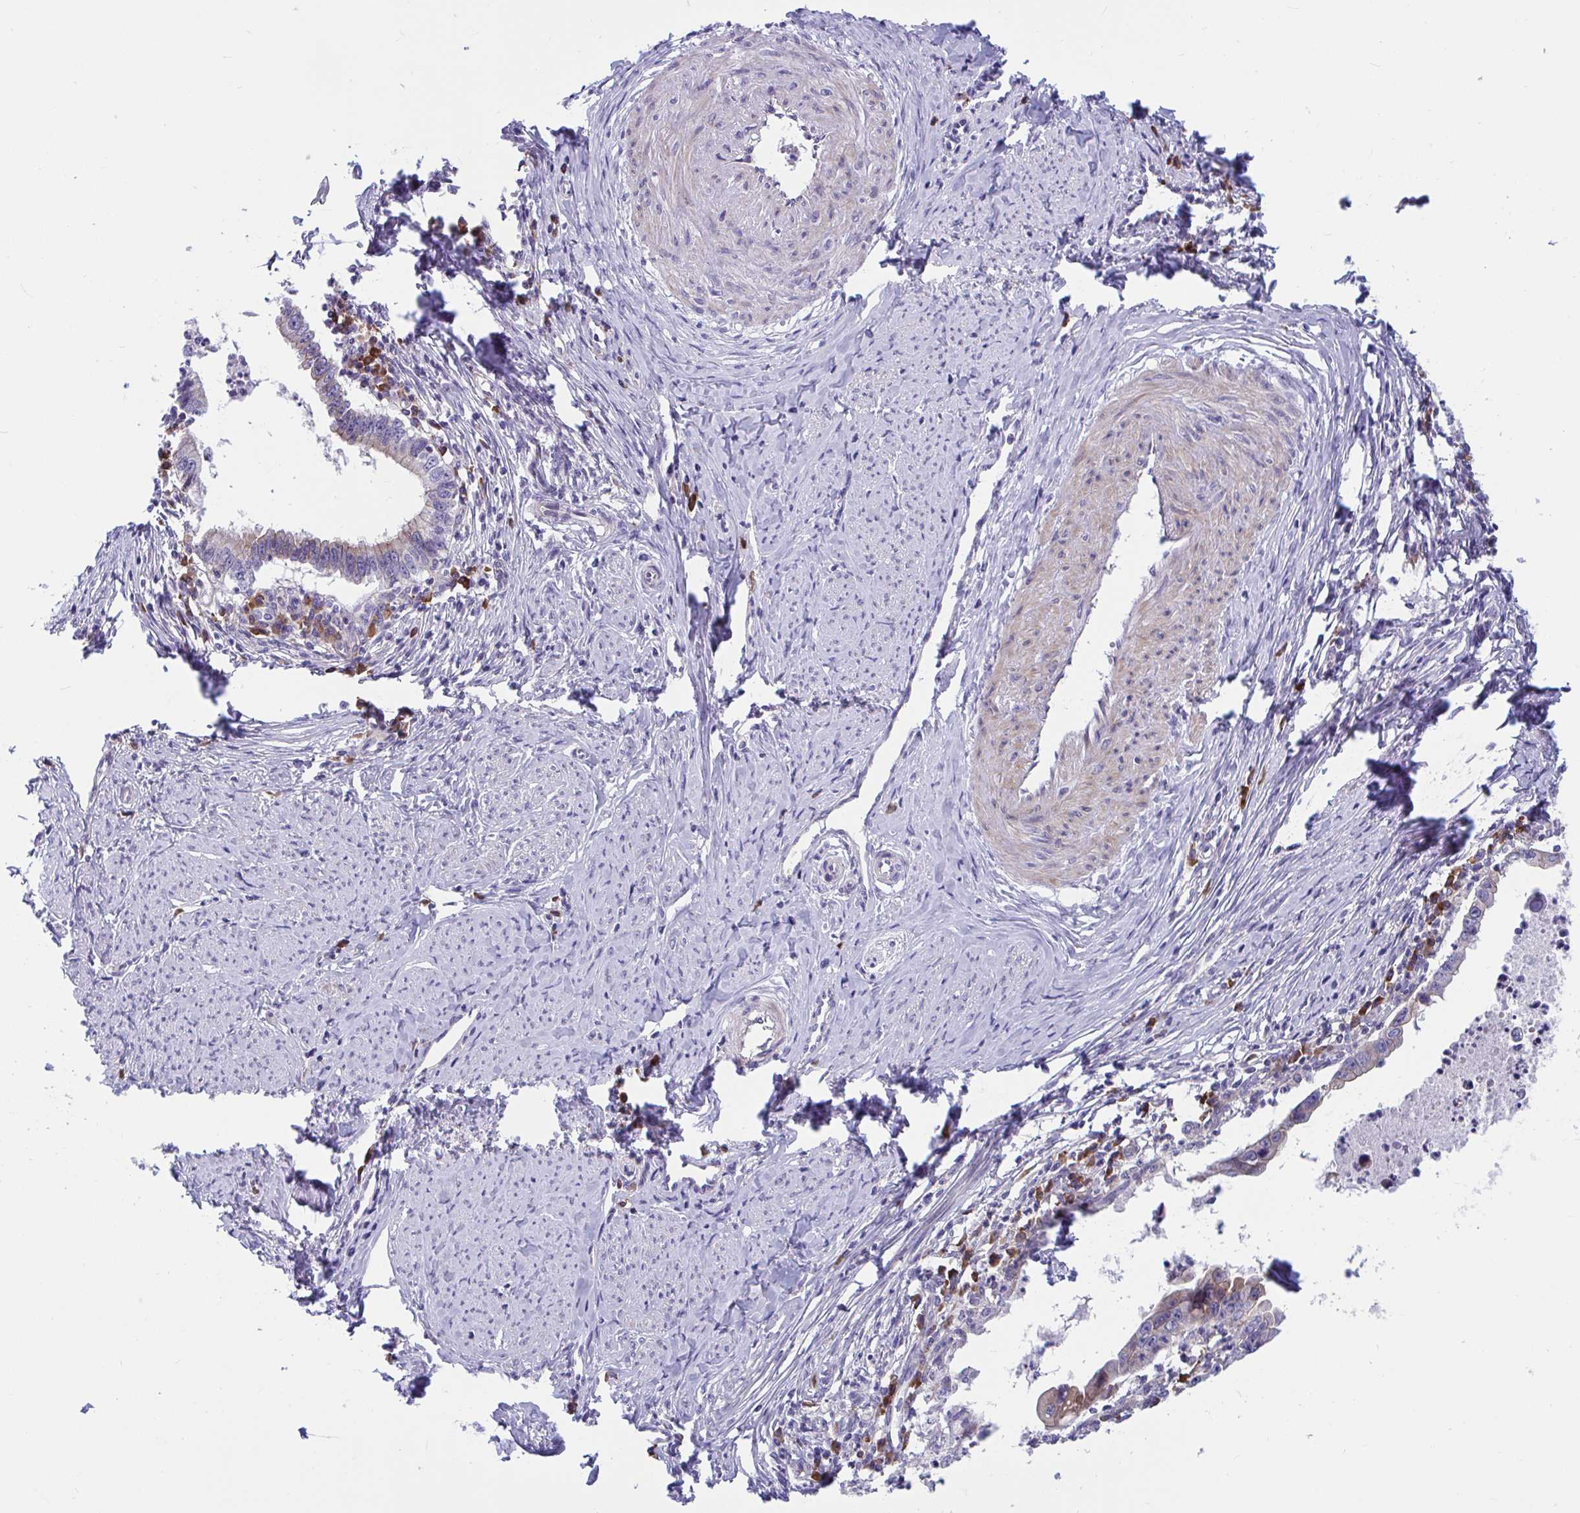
{"staining": {"intensity": "weak", "quantity": "<25%", "location": "cytoplasmic/membranous"}, "tissue": "cervical cancer", "cell_type": "Tumor cells", "image_type": "cancer", "snomed": [{"axis": "morphology", "description": "Adenocarcinoma, NOS"}, {"axis": "topography", "description": "Cervix"}], "caption": "This is an IHC micrograph of human cervical cancer. There is no staining in tumor cells.", "gene": "WBP1", "patient": {"sex": "female", "age": 36}}